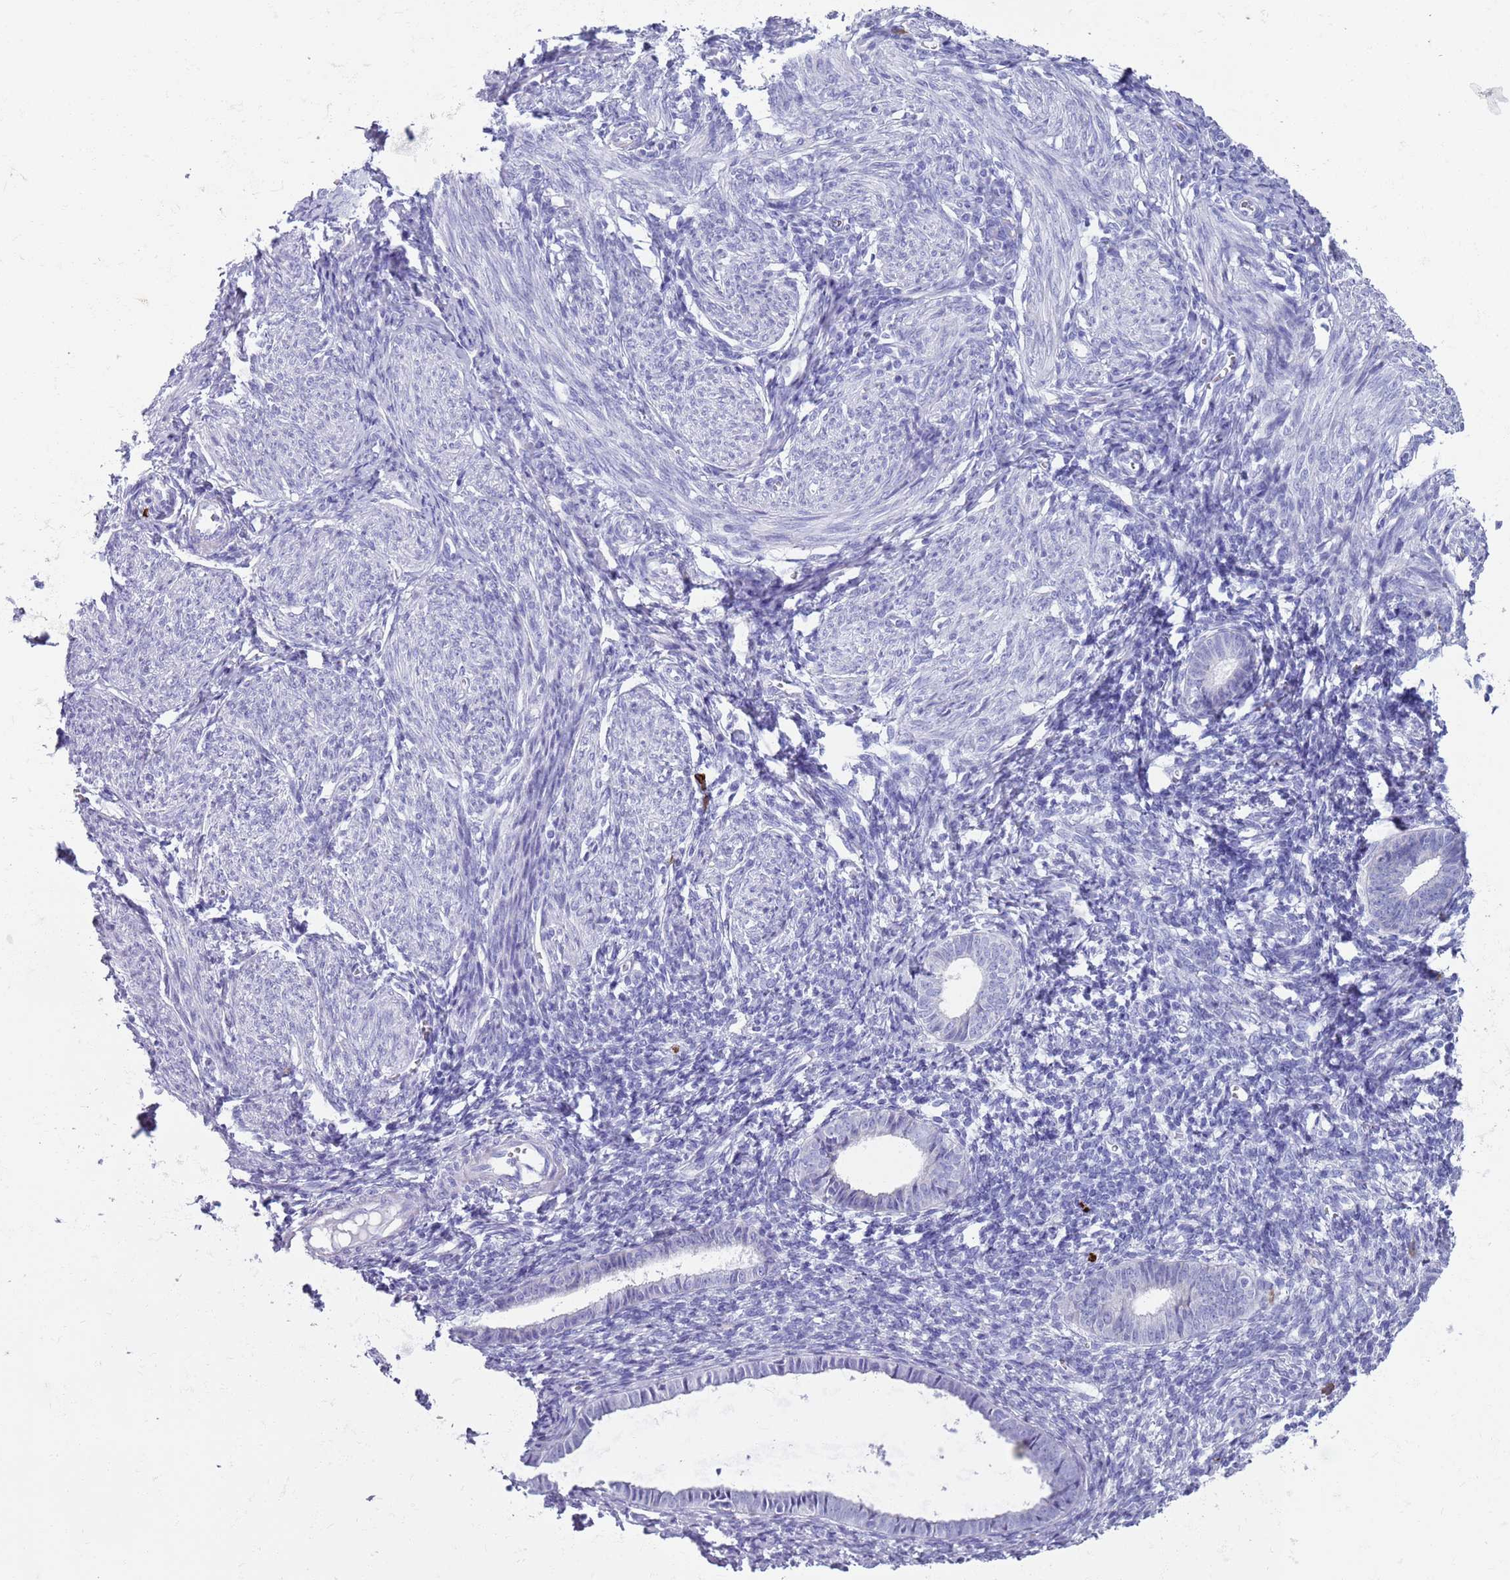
{"staining": {"intensity": "negative", "quantity": "none", "location": "none"}, "tissue": "endometrium", "cell_type": "Cells in endometrial stroma", "image_type": "normal", "snomed": [{"axis": "morphology", "description": "Normal tissue, NOS"}, {"axis": "morphology", "description": "Adenocarcinoma, NOS"}, {"axis": "topography", "description": "Endometrium"}], "caption": "Immunohistochemistry (IHC) micrograph of benign endometrium: endometrium stained with DAB (3,3'-diaminobenzidine) shows no significant protein staining in cells in endometrial stroma.", "gene": "ENSG00000263020", "patient": {"sex": "female", "age": 57}}